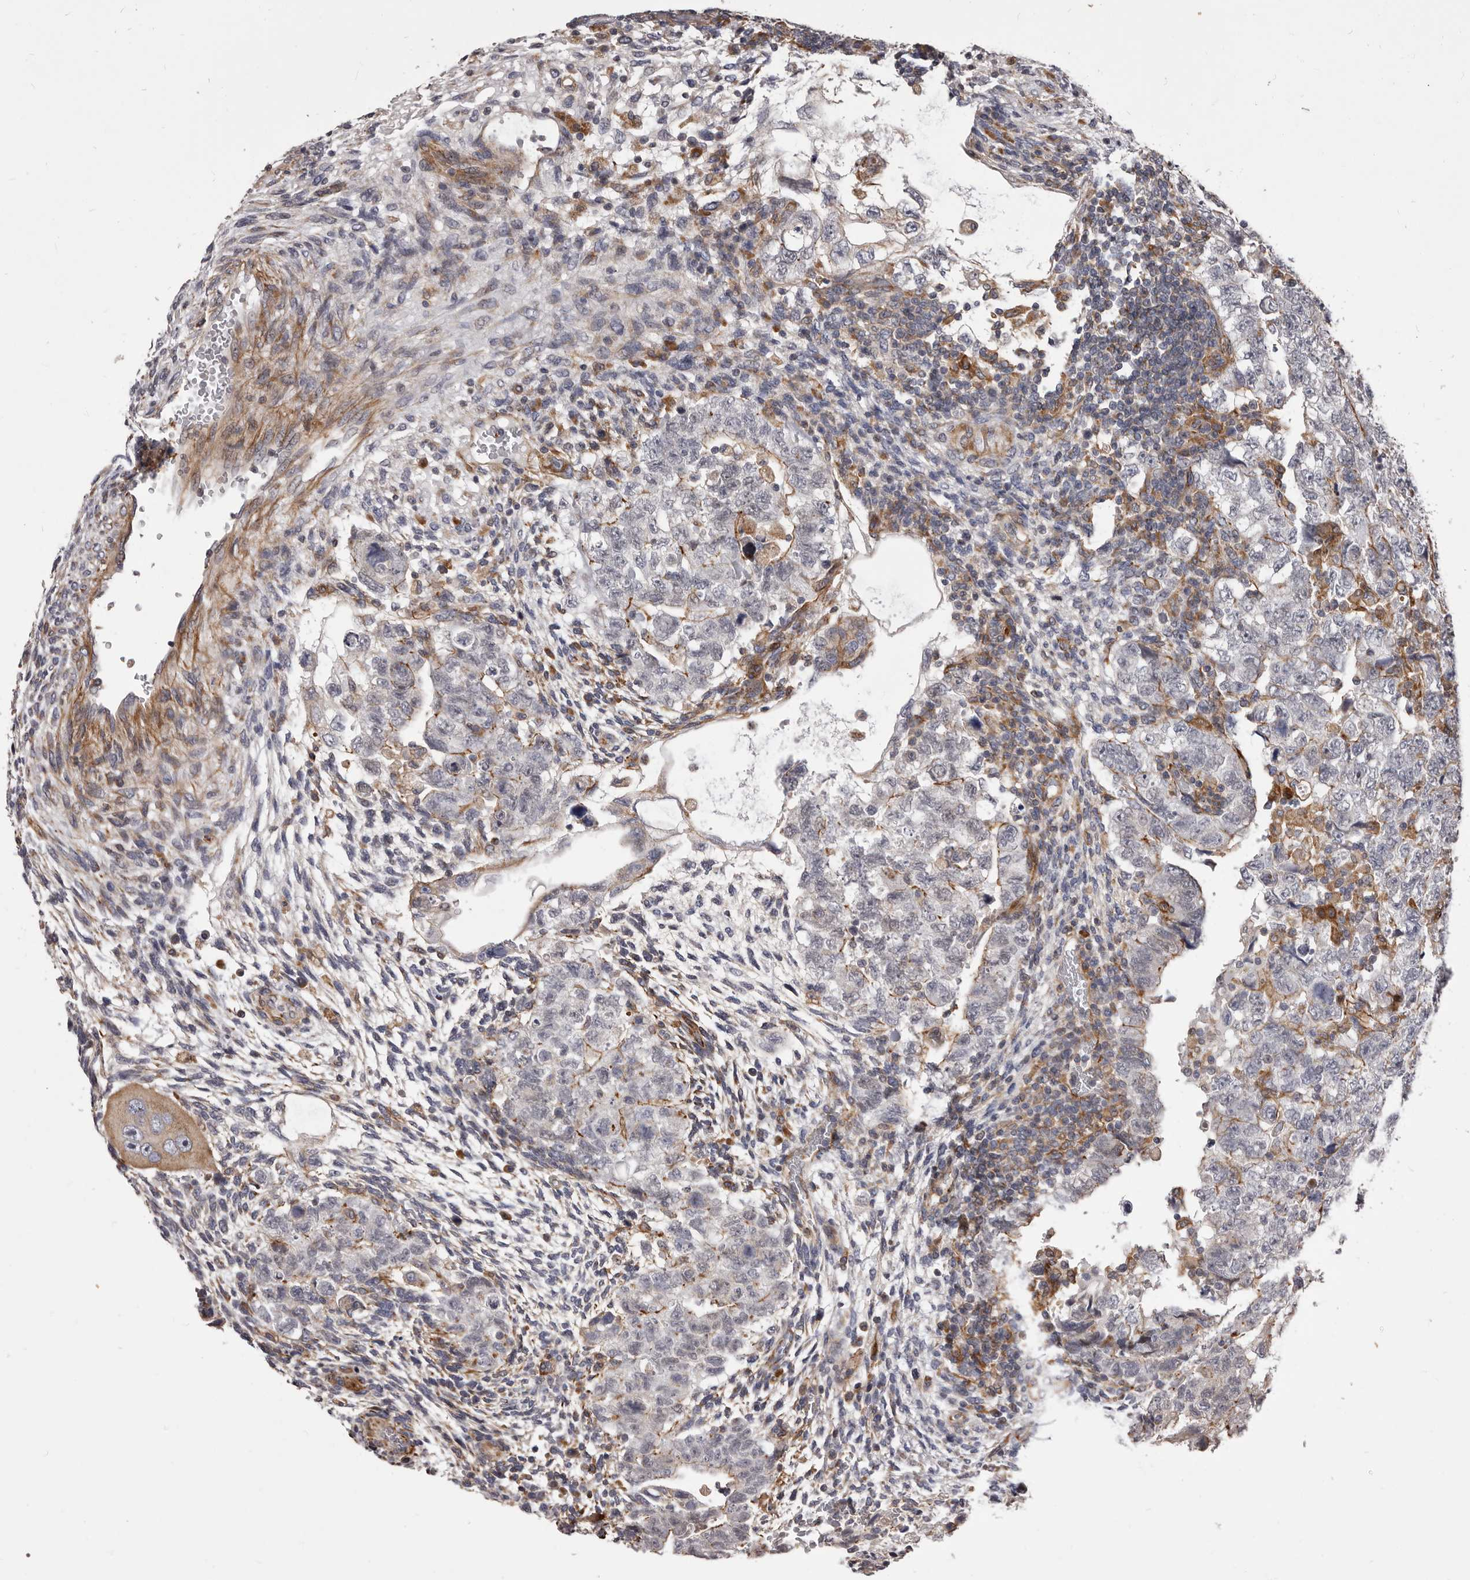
{"staining": {"intensity": "moderate", "quantity": "<25%", "location": "cytoplasmic/membranous"}, "tissue": "testis cancer", "cell_type": "Tumor cells", "image_type": "cancer", "snomed": [{"axis": "morphology", "description": "Carcinoma, Embryonal, NOS"}, {"axis": "topography", "description": "Testis"}], "caption": "Immunohistochemical staining of testis embryonal carcinoma reveals low levels of moderate cytoplasmic/membranous protein positivity in approximately <25% of tumor cells. (DAB IHC, brown staining for protein, blue staining for nuclei).", "gene": "ALPK1", "patient": {"sex": "male", "age": 36}}